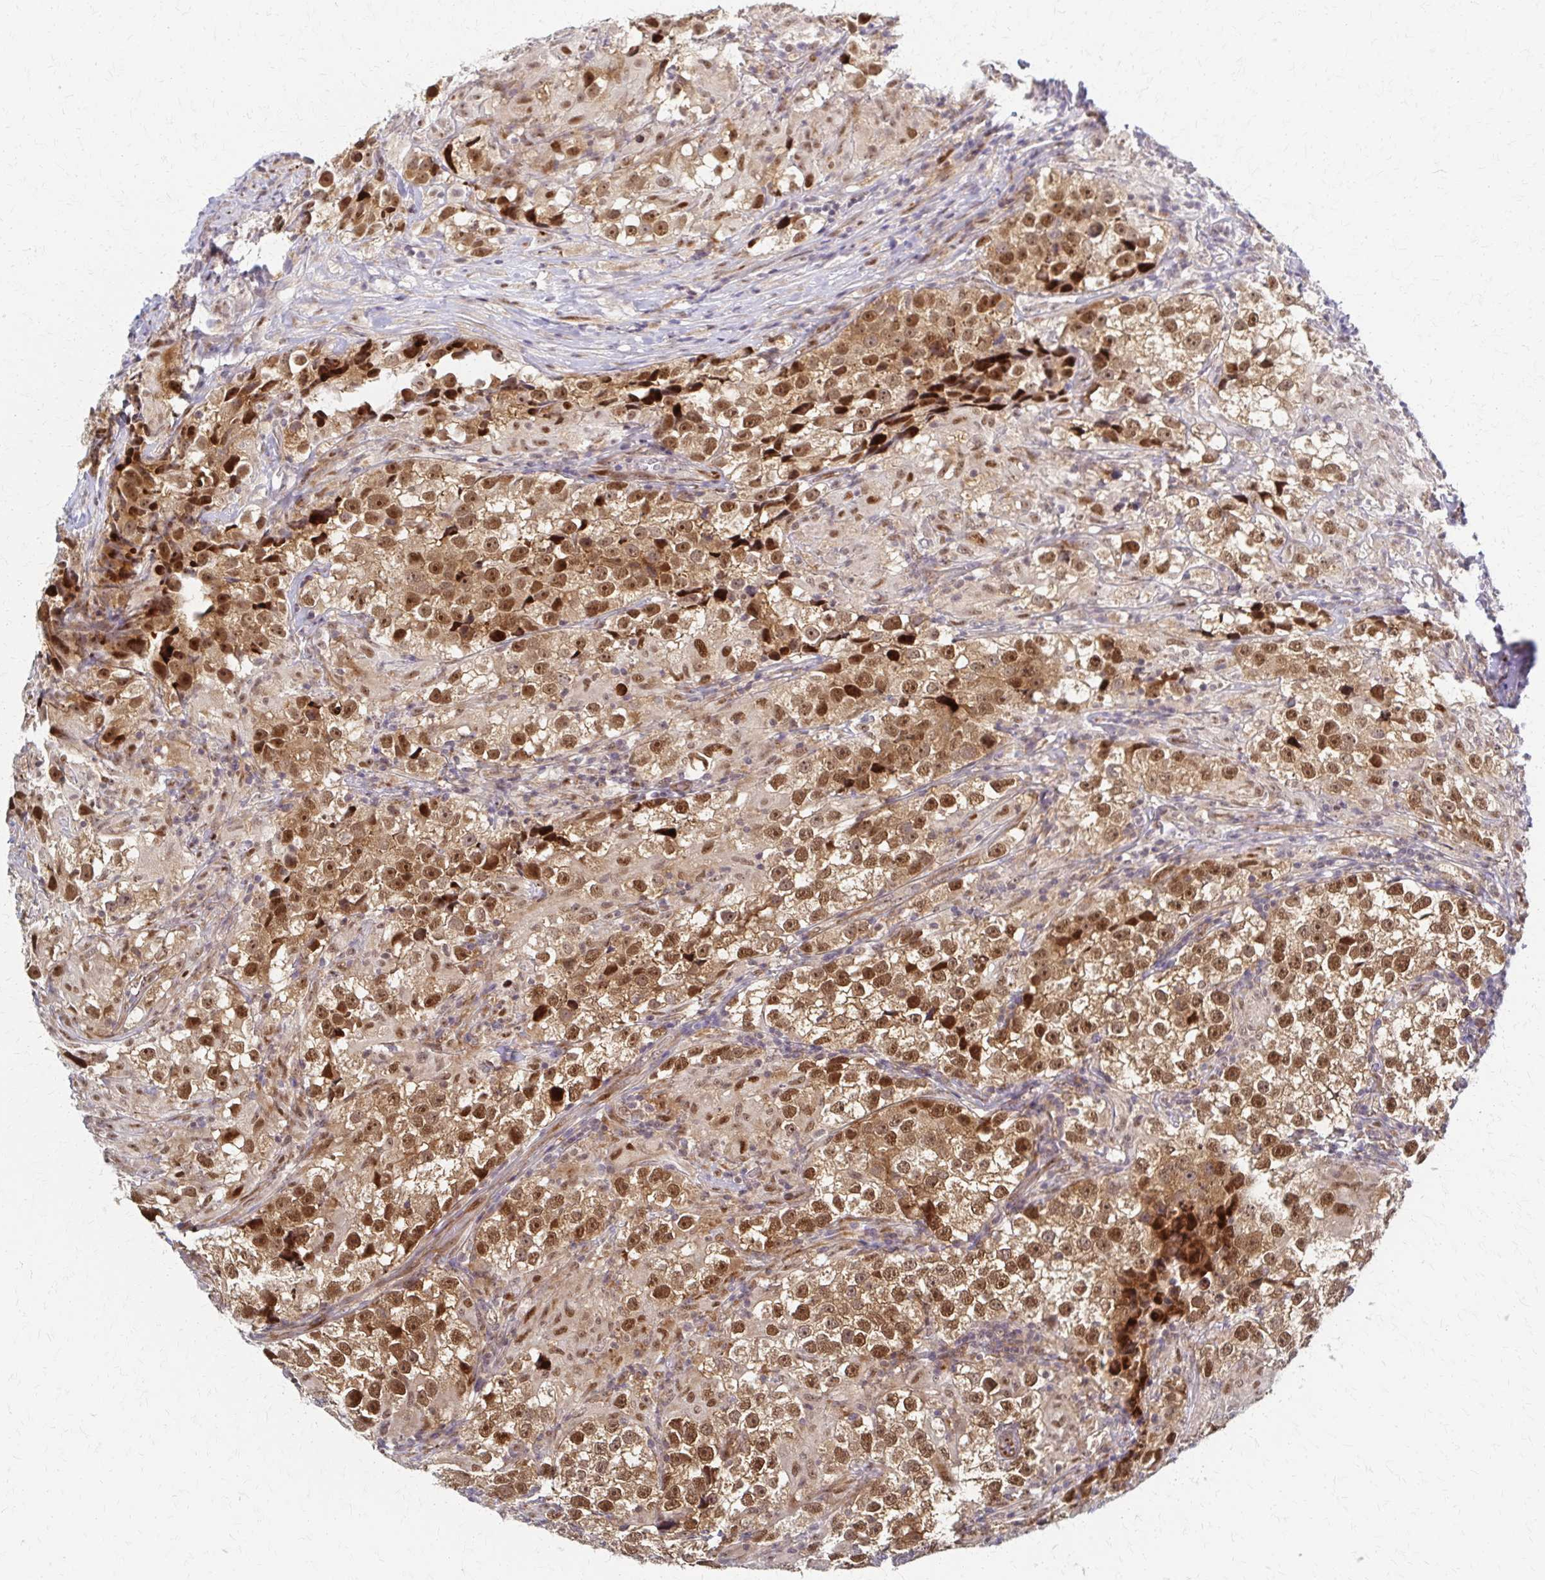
{"staining": {"intensity": "moderate", "quantity": ">75%", "location": "nuclear"}, "tissue": "testis cancer", "cell_type": "Tumor cells", "image_type": "cancer", "snomed": [{"axis": "morphology", "description": "Seminoma, NOS"}, {"axis": "topography", "description": "Testis"}], "caption": "Human testis seminoma stained with a brown dye exhibits moderate nuclear positive positivity in approximately >75% of tumor cells.", "gene": "PSMD7", "patient": {"sex": "male", "age": 46}}